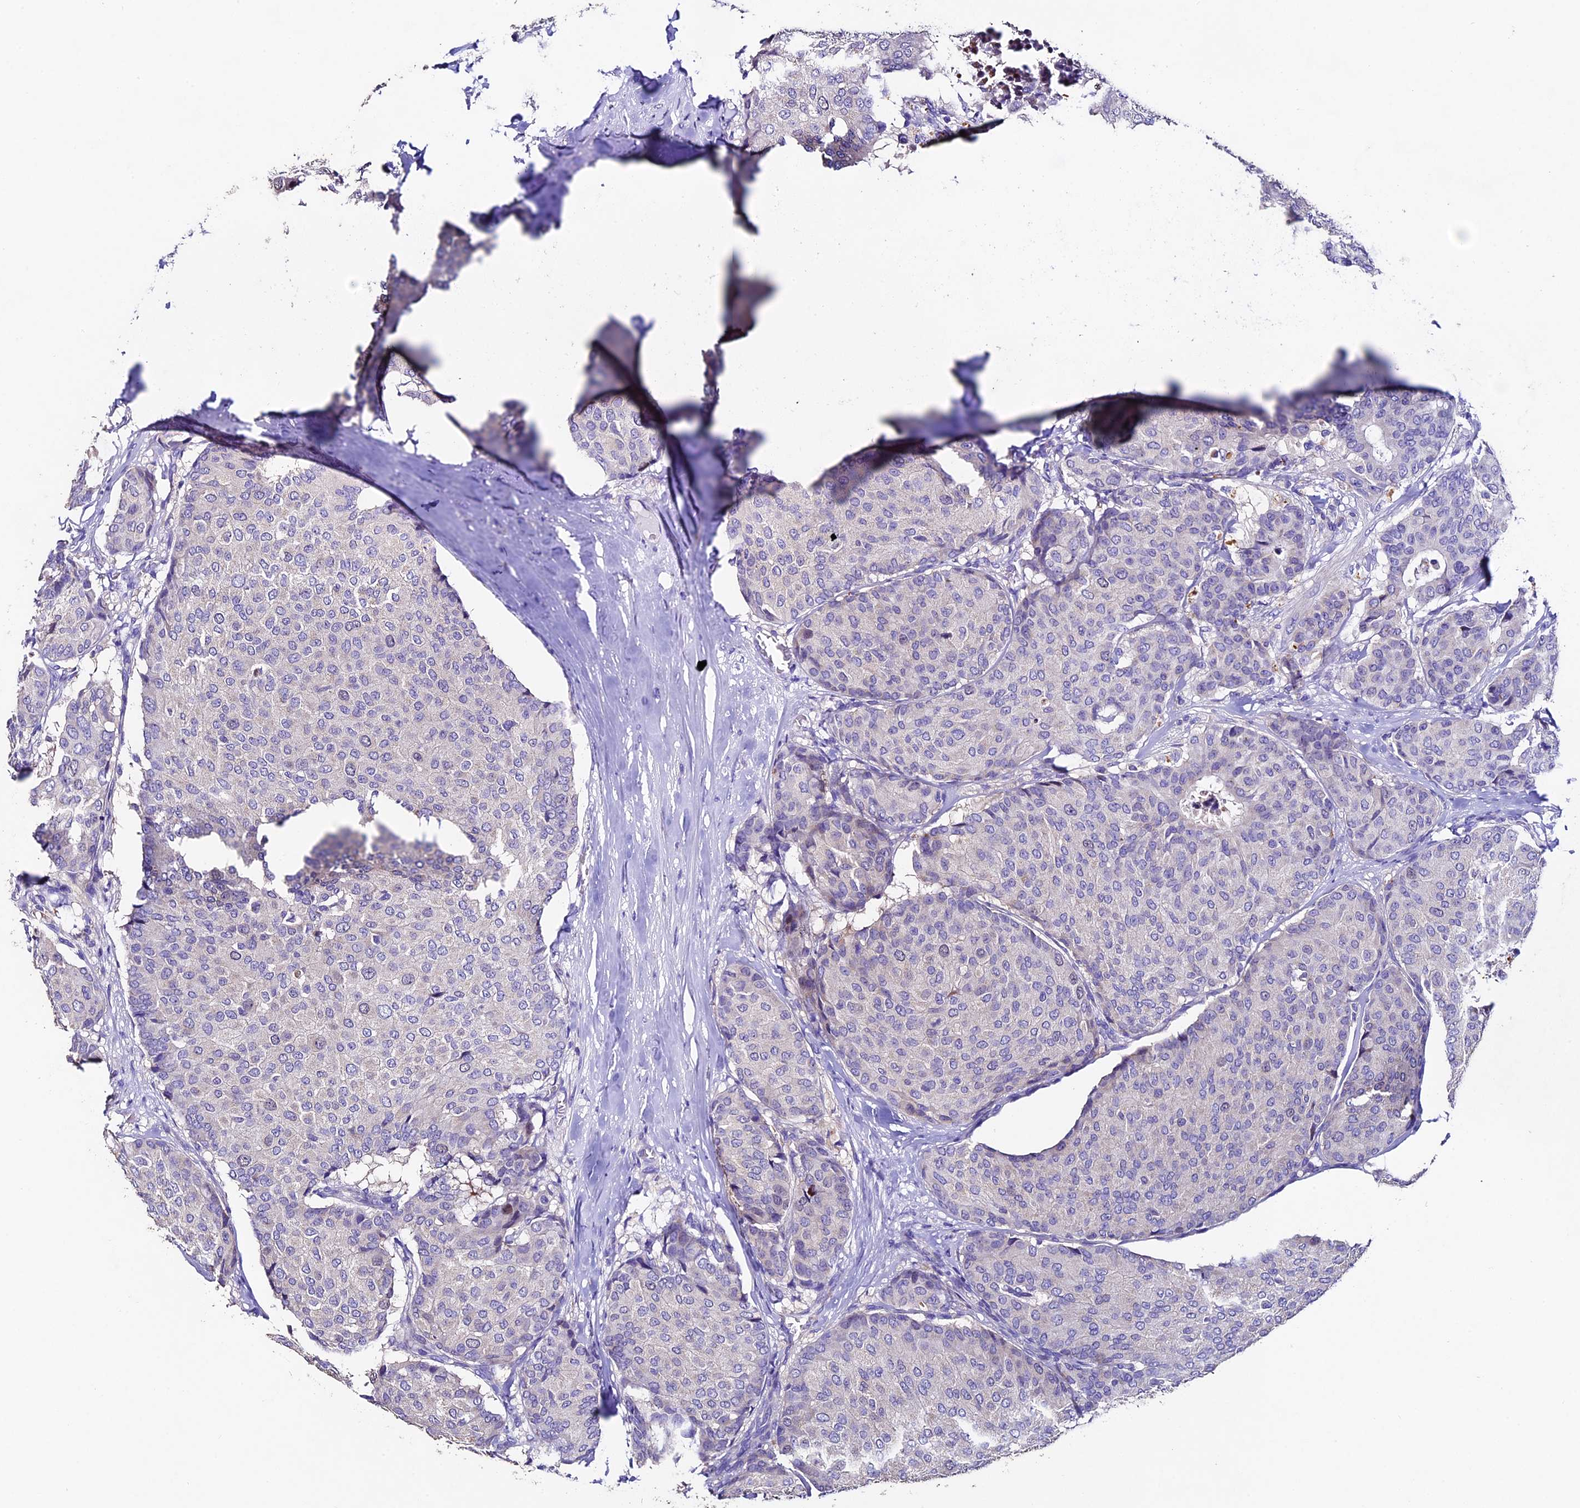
{"staining": {"intensity": "negative", "quantity": "none", "location": "none"}, "tissue": "breast cancer", "cell_type": "Tumor cells", "image_type": "cancer", "snomed": [{"axis": "morphology", "description": "Duct carcinoma"}, {"axis": "topography", "description": "Breast"}], "caption": "Immunohistochemistry micrograph of human breast cancer (infiltrating ductal carcinoma) stained for a protein (brown), which demonstrates no expression in tumor cells.", "gene": "FBXW9", "patient": {"sex": "female", "age": 75}}